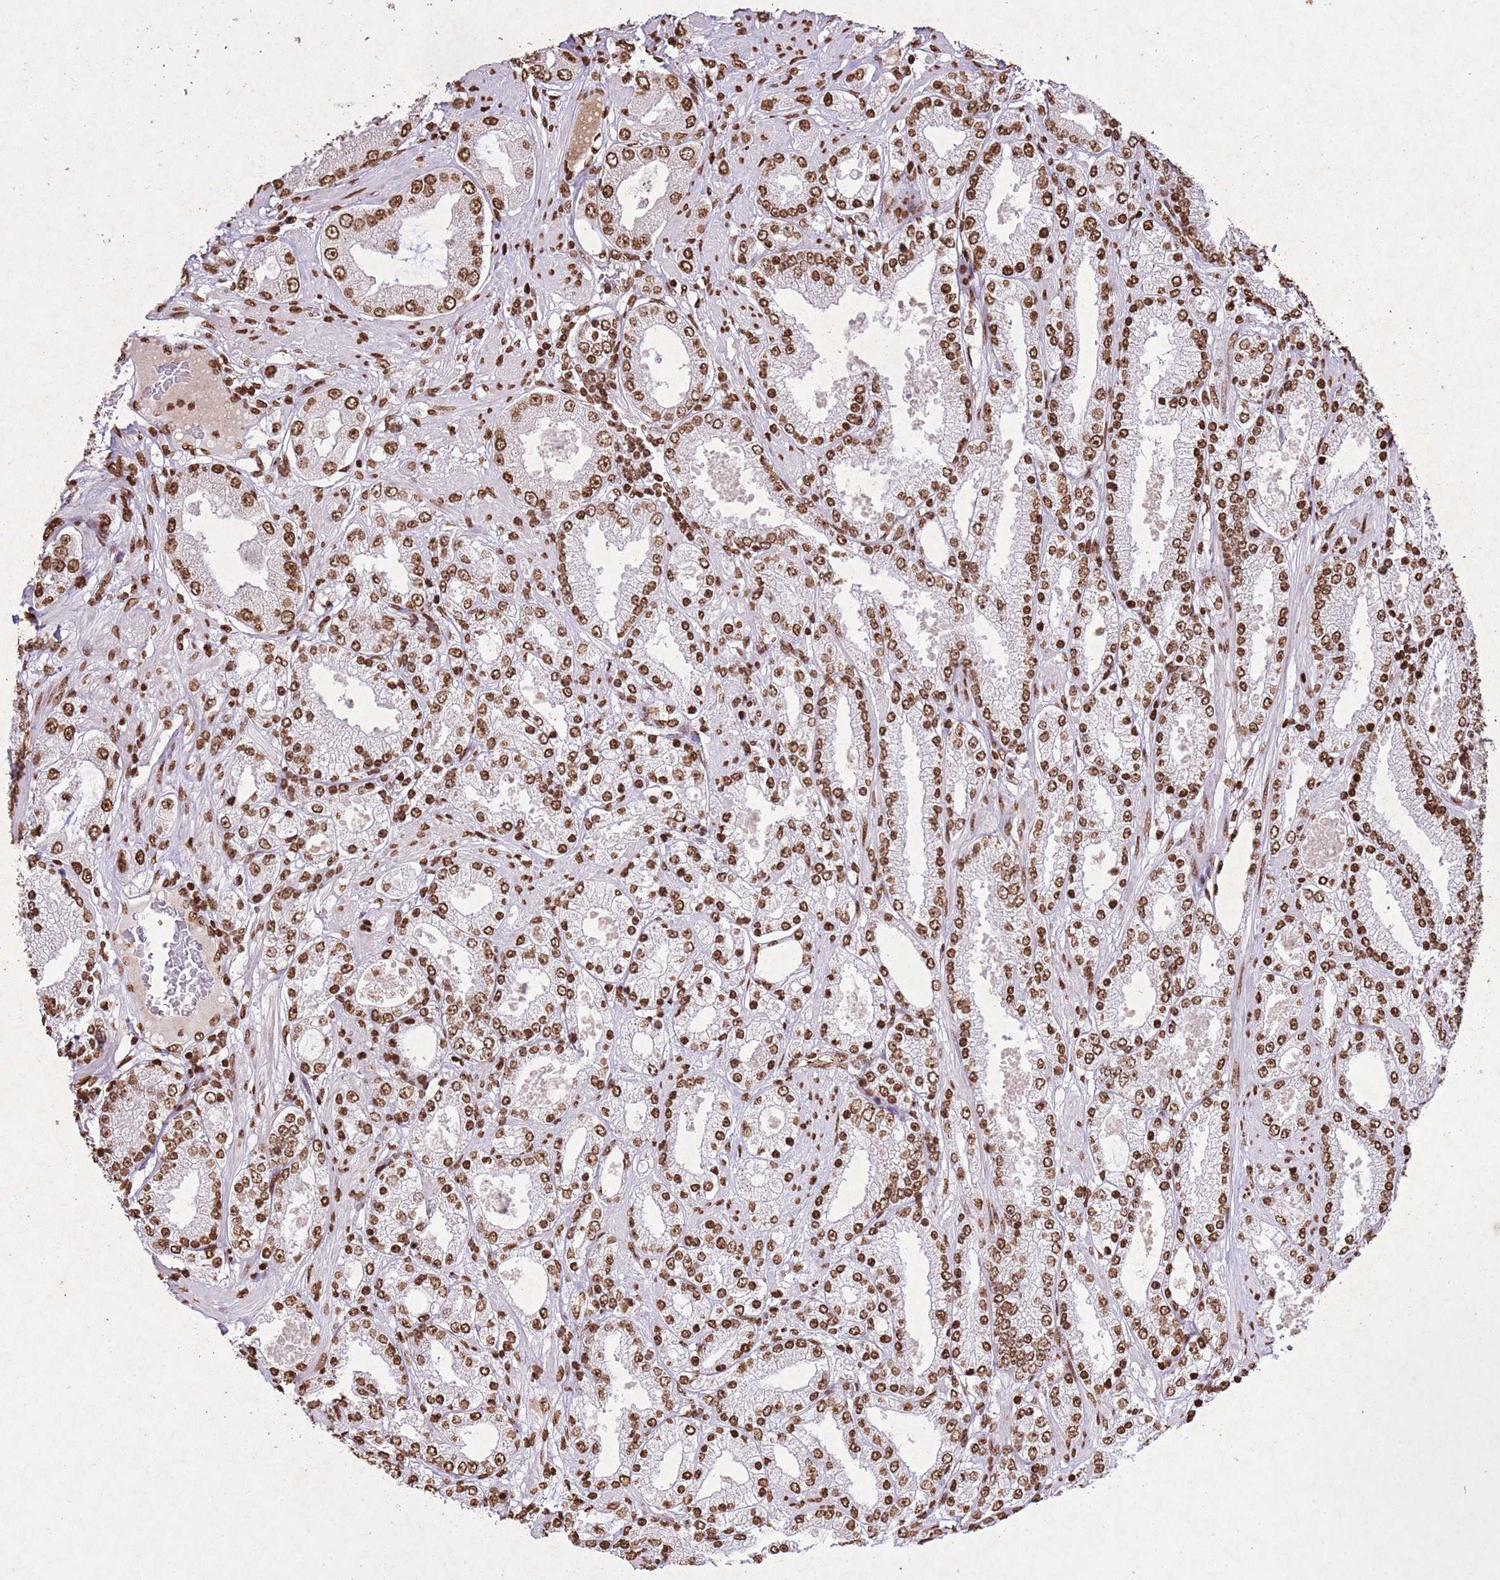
{"staining": {"intensity": "strong", "quantity": ">75%", "location": "nuclear"}, "tissue": "prostate cancer", "cell_type": "Tumor cells", "image_type": "cancer", "snomed": [{"axis": "morphology", "description": "Adenocarcinoma, High grade"}, {"axis": "topography", "description": "Prostate"}], "caption": "Immunohistochemistry micrograph of neoplastic tissue: prostate cancer (adenocarcinoma (high-grade)) stained using immunohistochemistry (IHC) exhibits high levels of strong protein expression localized specifically in the nuclear of tumor cells, appearing as a nuclear brown color.", "gene": "BMAL1", "patient": {"sex": "male", "age": 68}}